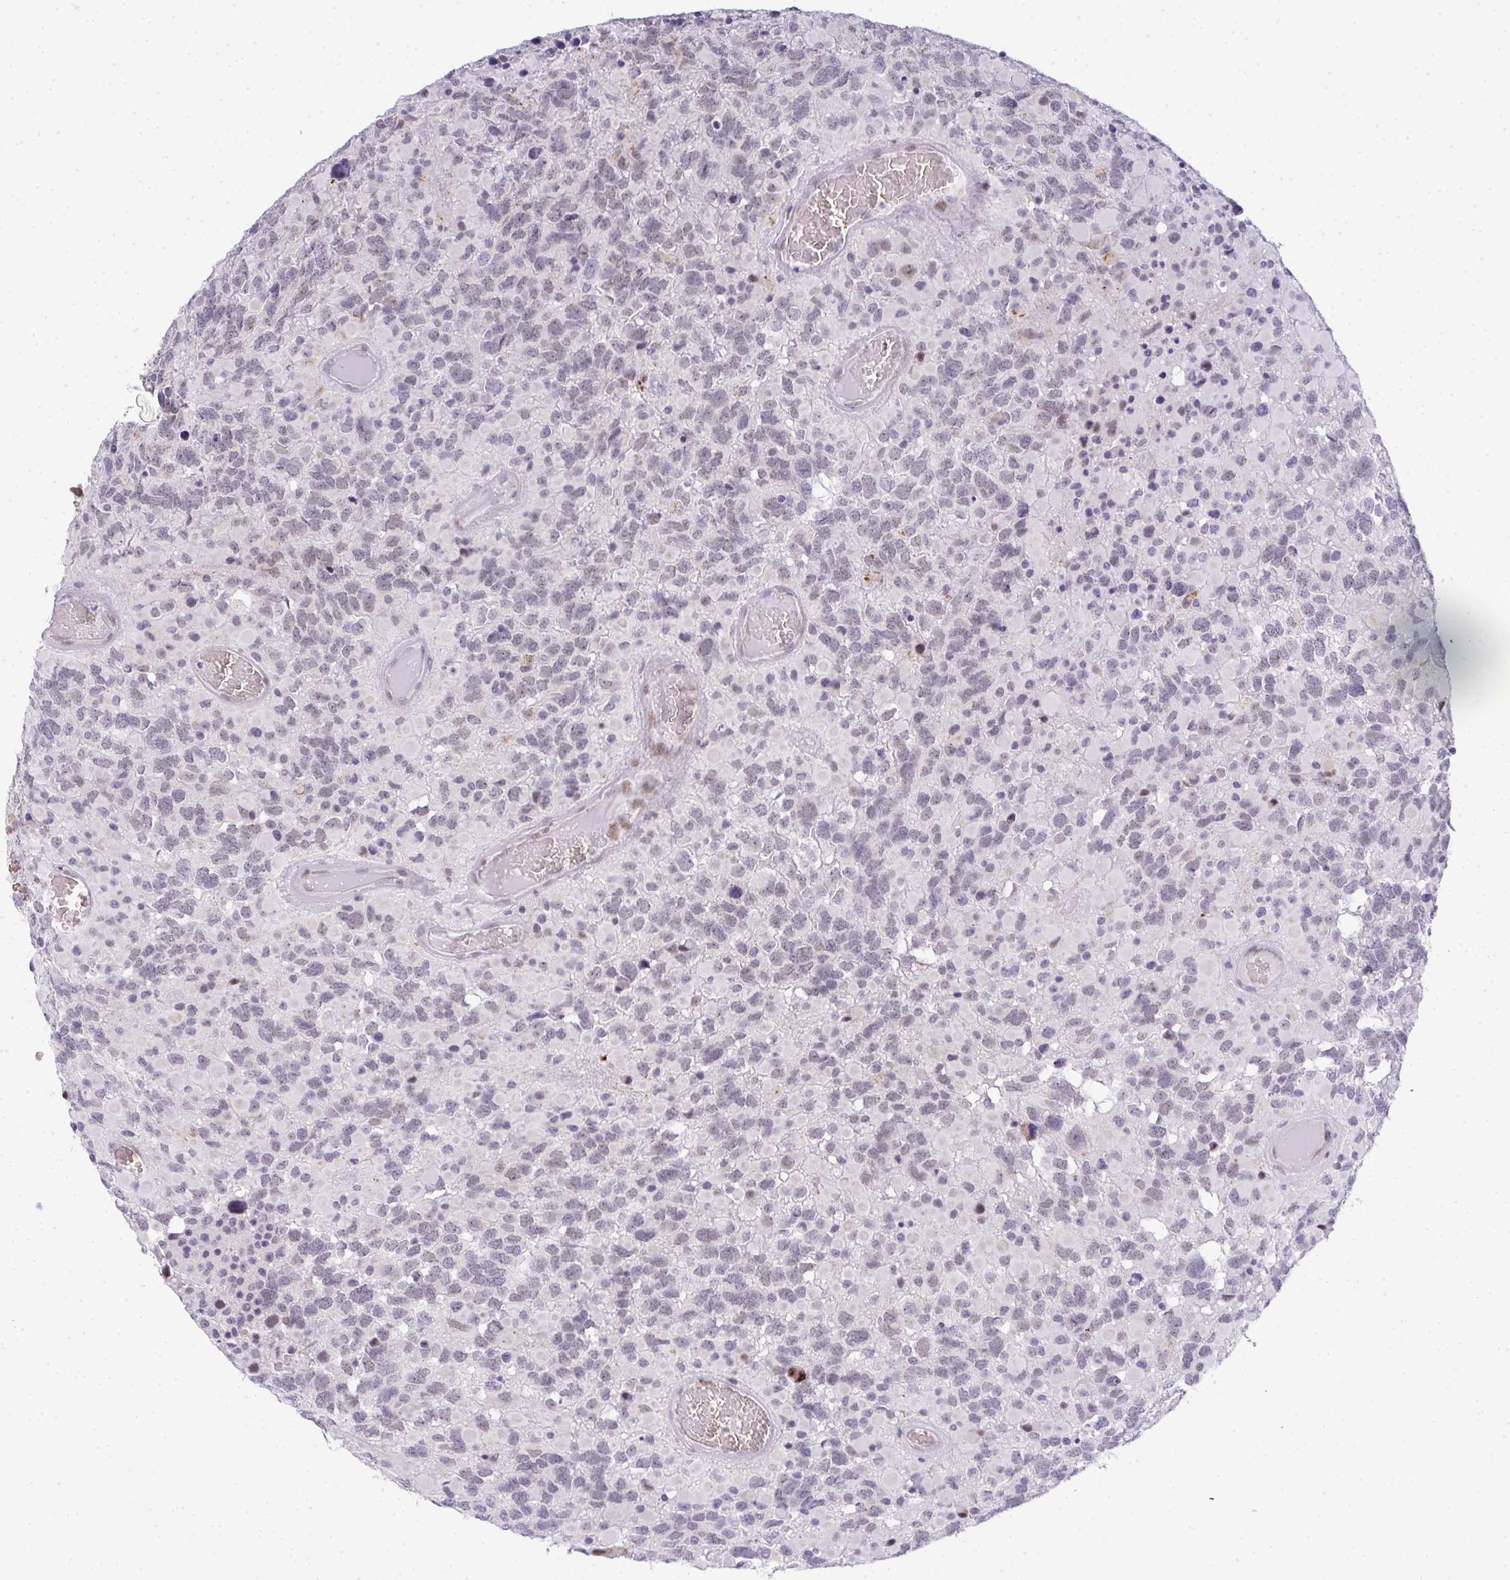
{"staining": {"intensity": "negative", "quantity": "none", "location": "none"}, "tissue": "glioma", "cell_type": "Tumor cells", "image_type": "cancer", "snomed": [{"axis": "morphology", "description": "Glioma, malignant, High grade"}, {"axis": "topography", "description": "Brain"}], "caption": "A high-resolution micrograph shows immunohistochemistry (IHC) staining of malignant glioma (high-grade), which displays no significant staining in tumor cells.", "gene": "TNMD", "patient": {"sex": "female", "age": 40}}